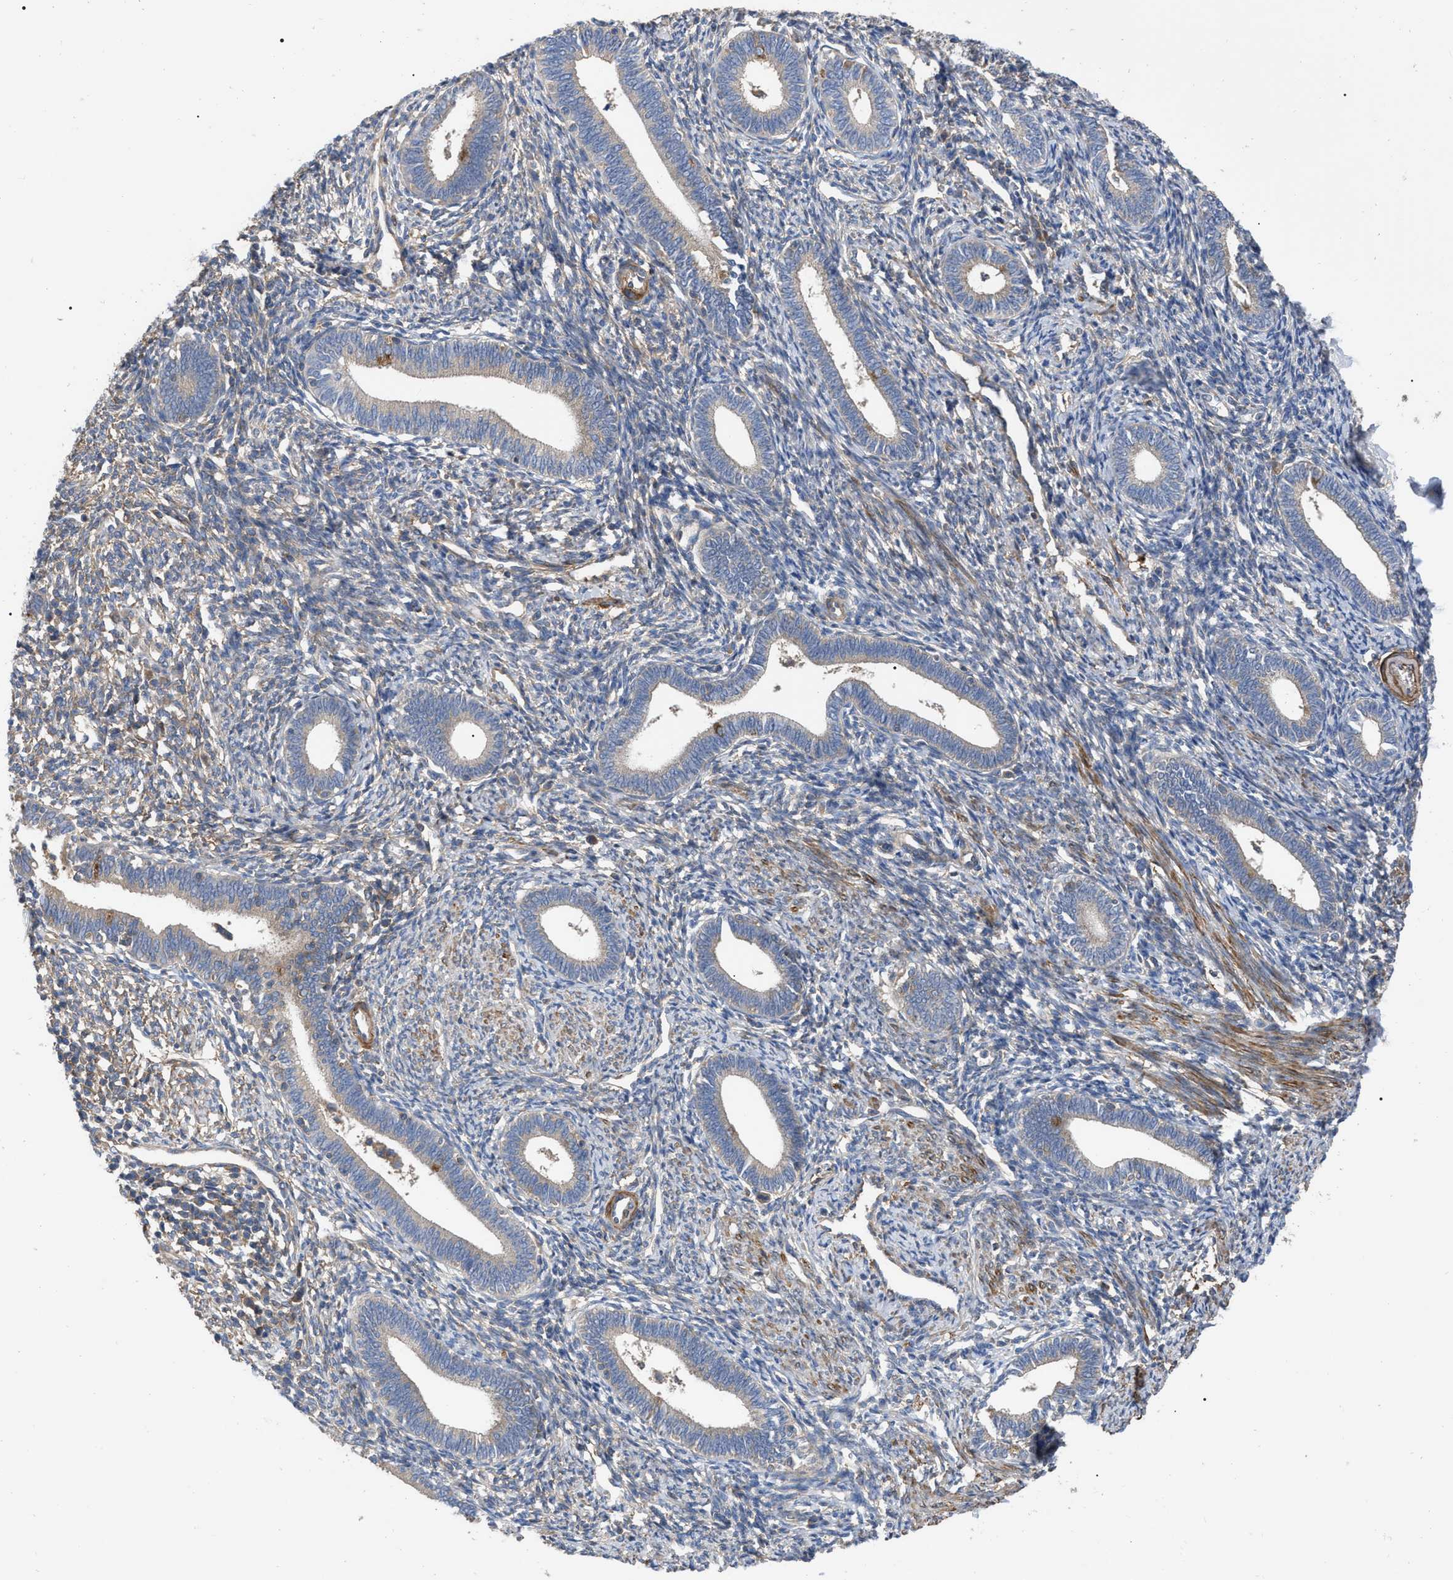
{"staining": {"intensity": "moderate", "quantity": "<25%", "location": "cytoplasmic/membranous"}, "tissue": "endometrium", "cell_type": "Cells in endometrial stroma", "image_type": "normal", "snomed": [{"axis": "morphology", "description": "Normal tissue, NOS"}, {"axis": "topography", "description": "Endometrium"}], "caption": "Immunohistochemistry (IHC) image of benign endometrium: human endometrium stained using IHC reveals low levels of moderate protein expression localized specifically in the cytoplasmic/membranous of cells in endometrial stroma, appearing as a cytoplasmic/membranous brown color.", "gene": "RABEP1", "patient": {"sex": "female", "age": 41}}